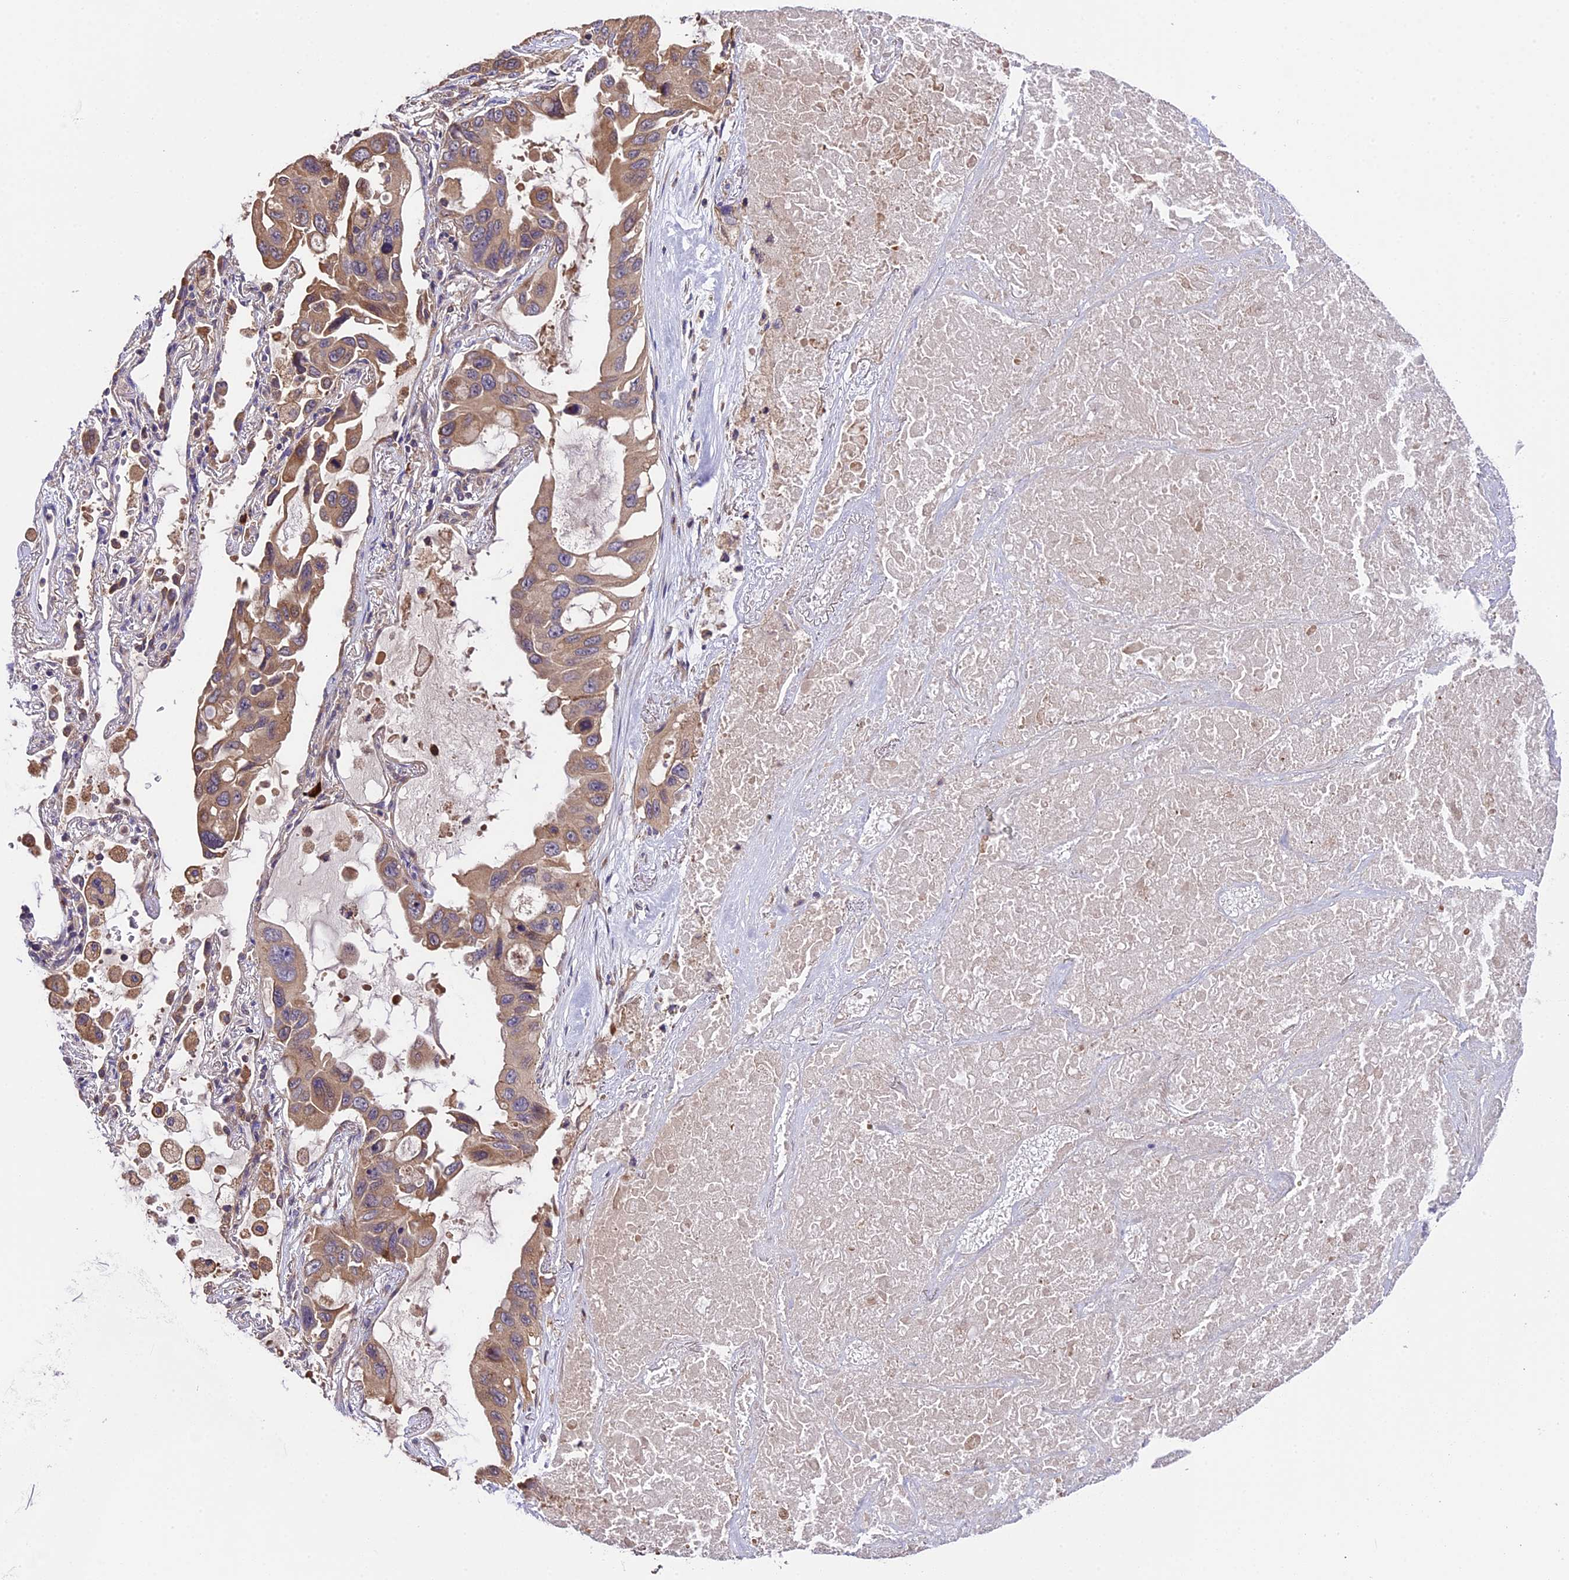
{"staining": {"intensity": "moderate", "quantity": ">75%", "location": "cytoplasmic/membranous"}, "tissue": "lung cancer", "cell_type": "Tumor cells", "image_type": "cancer", "snomed": [{"axis": "morphology", "description": "Squamous cell carcinoma, NOS"}, {"axis": "topography", "description": "Lung"}], "caption": "There is medium levels of moderate cytoplasmic/membranous staining in tumor cells of squamous cell carcinoma (lung), as demonstrated by immunohistochemical staining (brown color).", "gene": "ABCC10", "patient": {"sex": "female", "age": 73}}